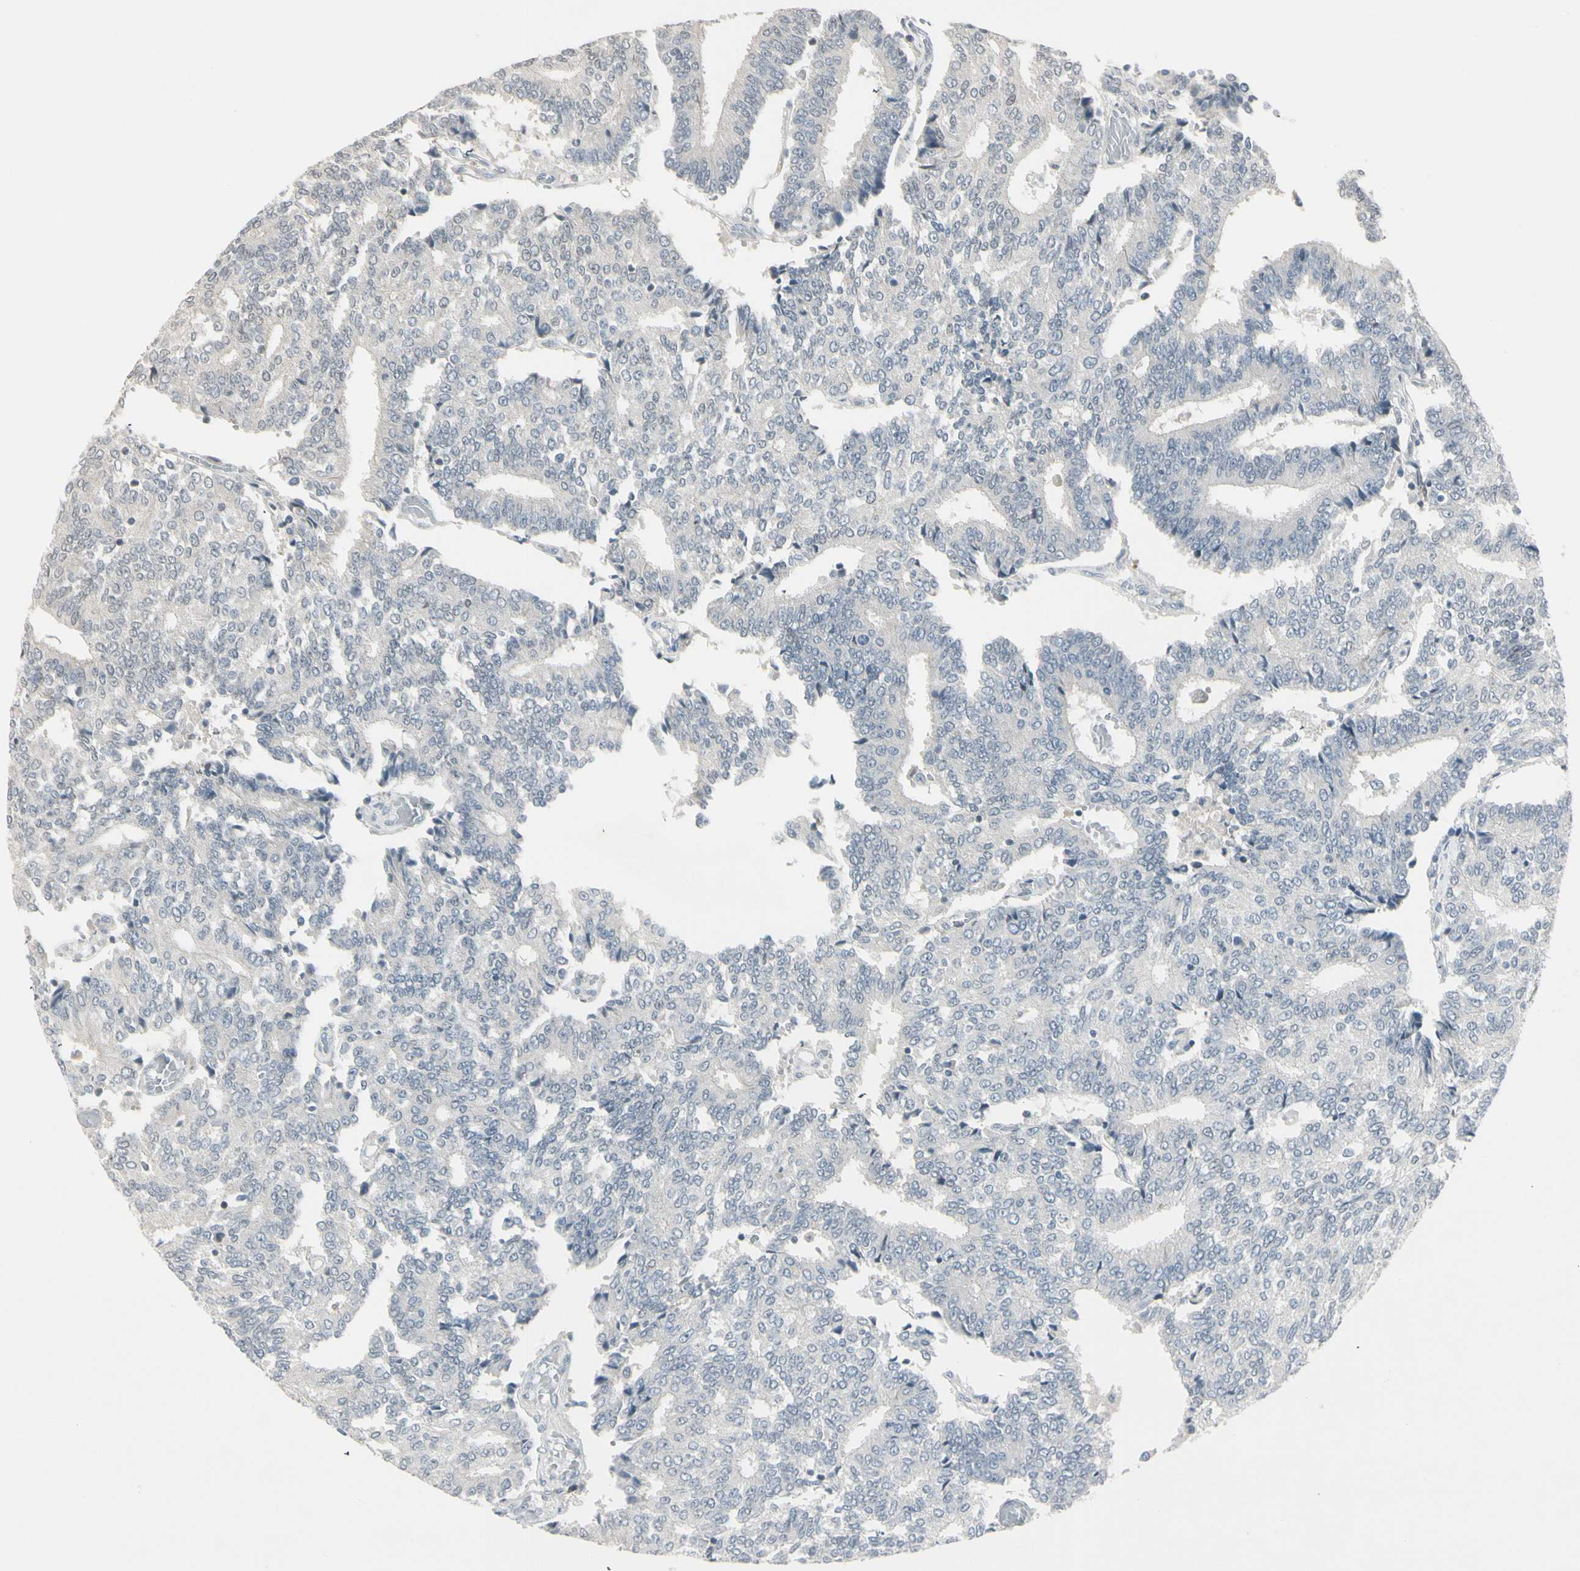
{"staining": {"intensity": "negative", "quantity": "none", "location": "none"}, "tissue": "prostate cancer", "cell_type": "Tumor cells", "image_type": "cancer", "snomed": [{"axis": "morphology", "description": "Adenocarcinoma, High grade"}, {"axis": "topography", "description": "Prostate"}], "caption": "A high-resolution image shows IHC staining of high-grade adenocarcinoma (prostate), which shows no significant expression in tumor cells.", "gene": "DMPK", "patient": {"sex": "male", "age": 55}}